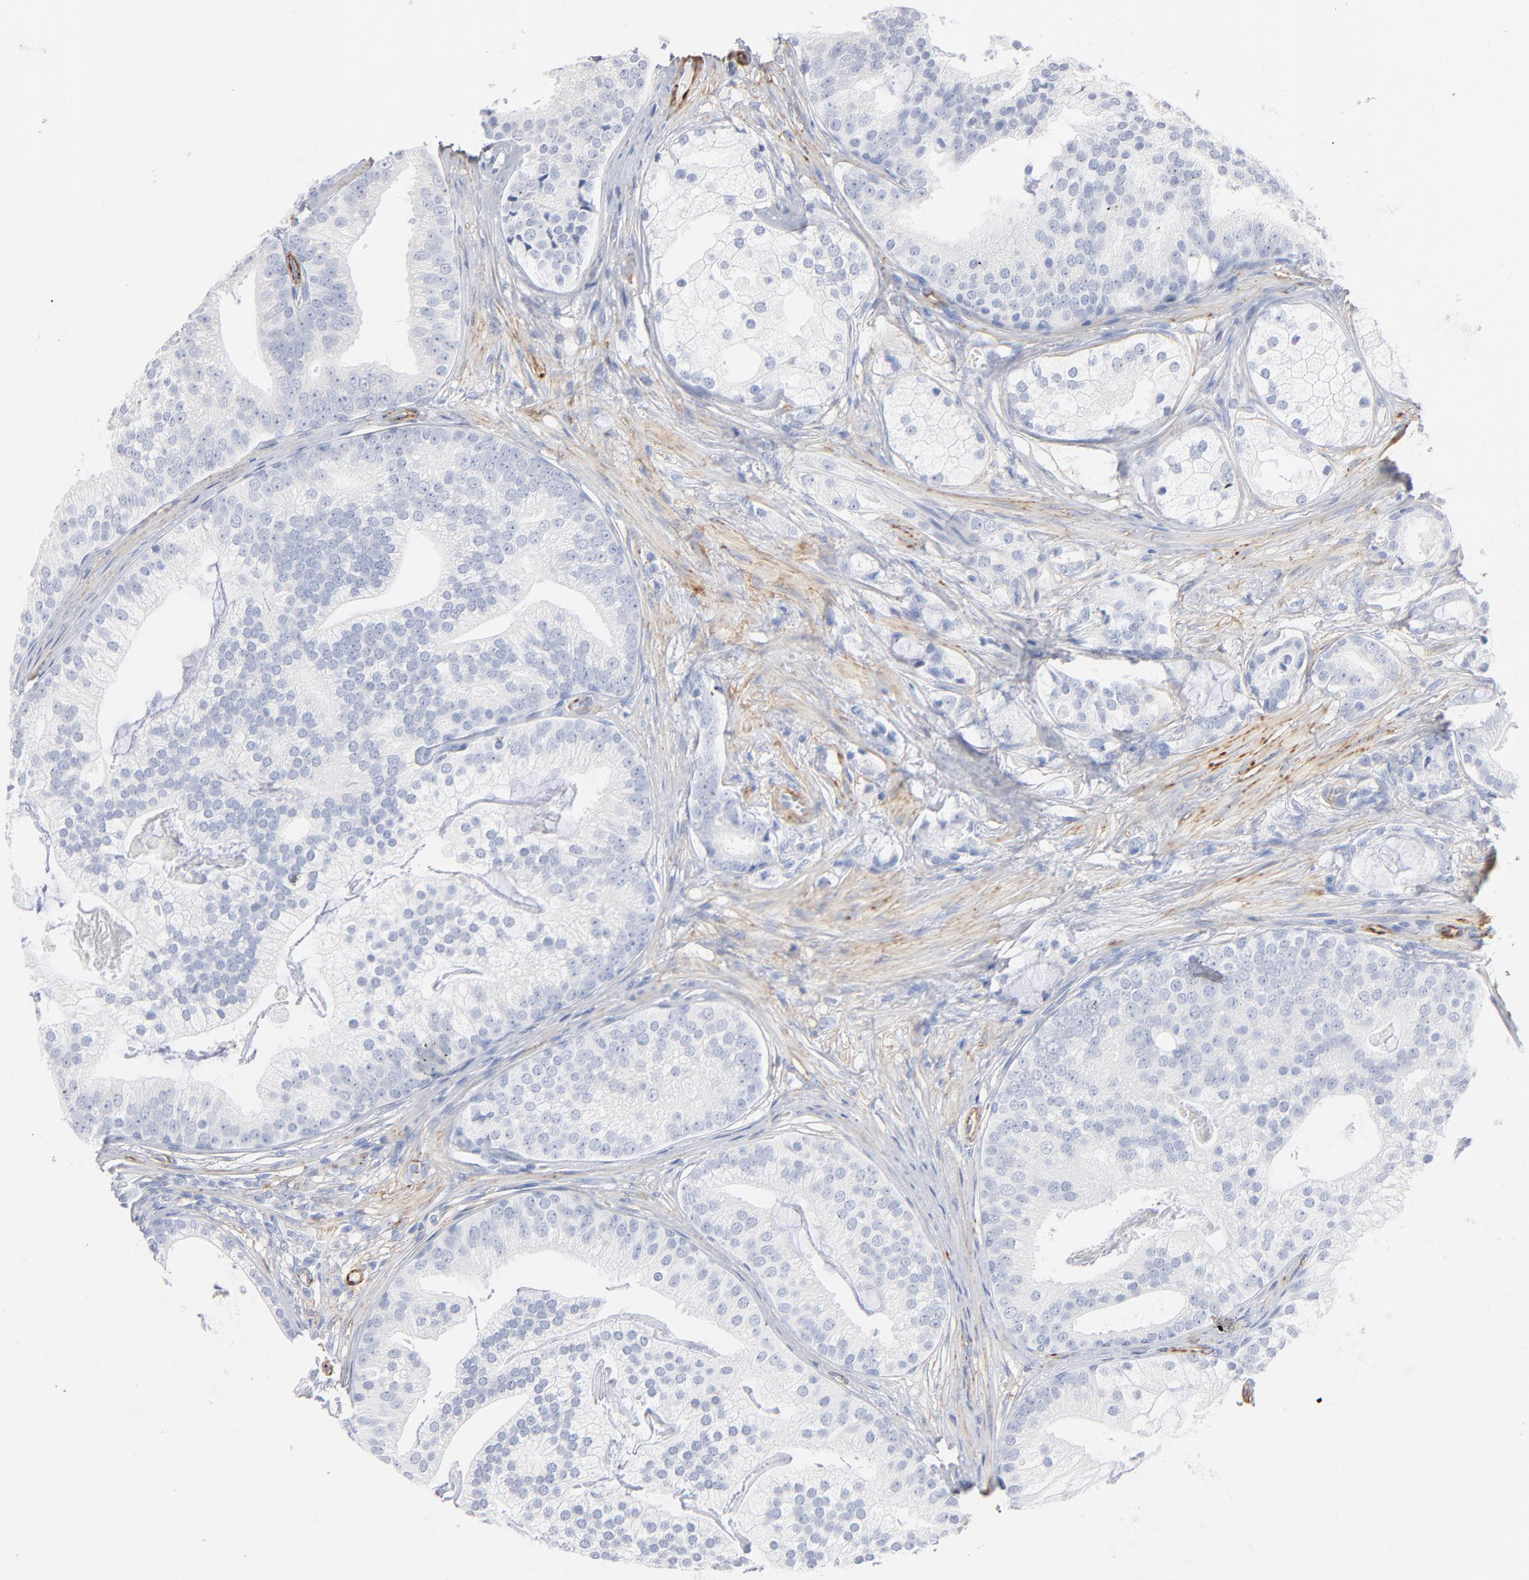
{"staining": {"intensity": "negative", "quantity": "none", "location": "none"}, "tissue": "prostate cancer", "cell_type": "Tumor cells", "image_type": "cancer", "snomed": [{"axis": "morphology", "description": "Adenocarcinoma, Low grade"}, {"axis": "topography", "description": "Prostate"}], "caption": "An IHC histopathology image of prostate adenocarcinoma (low-grade) is shown. There is no staining in tumor cells of prostate adenocarcinoma (low-grade). Nuclei are stained in blue.", "gene": "AGTR1", "patient": {"sex": "male", "age": 58}}